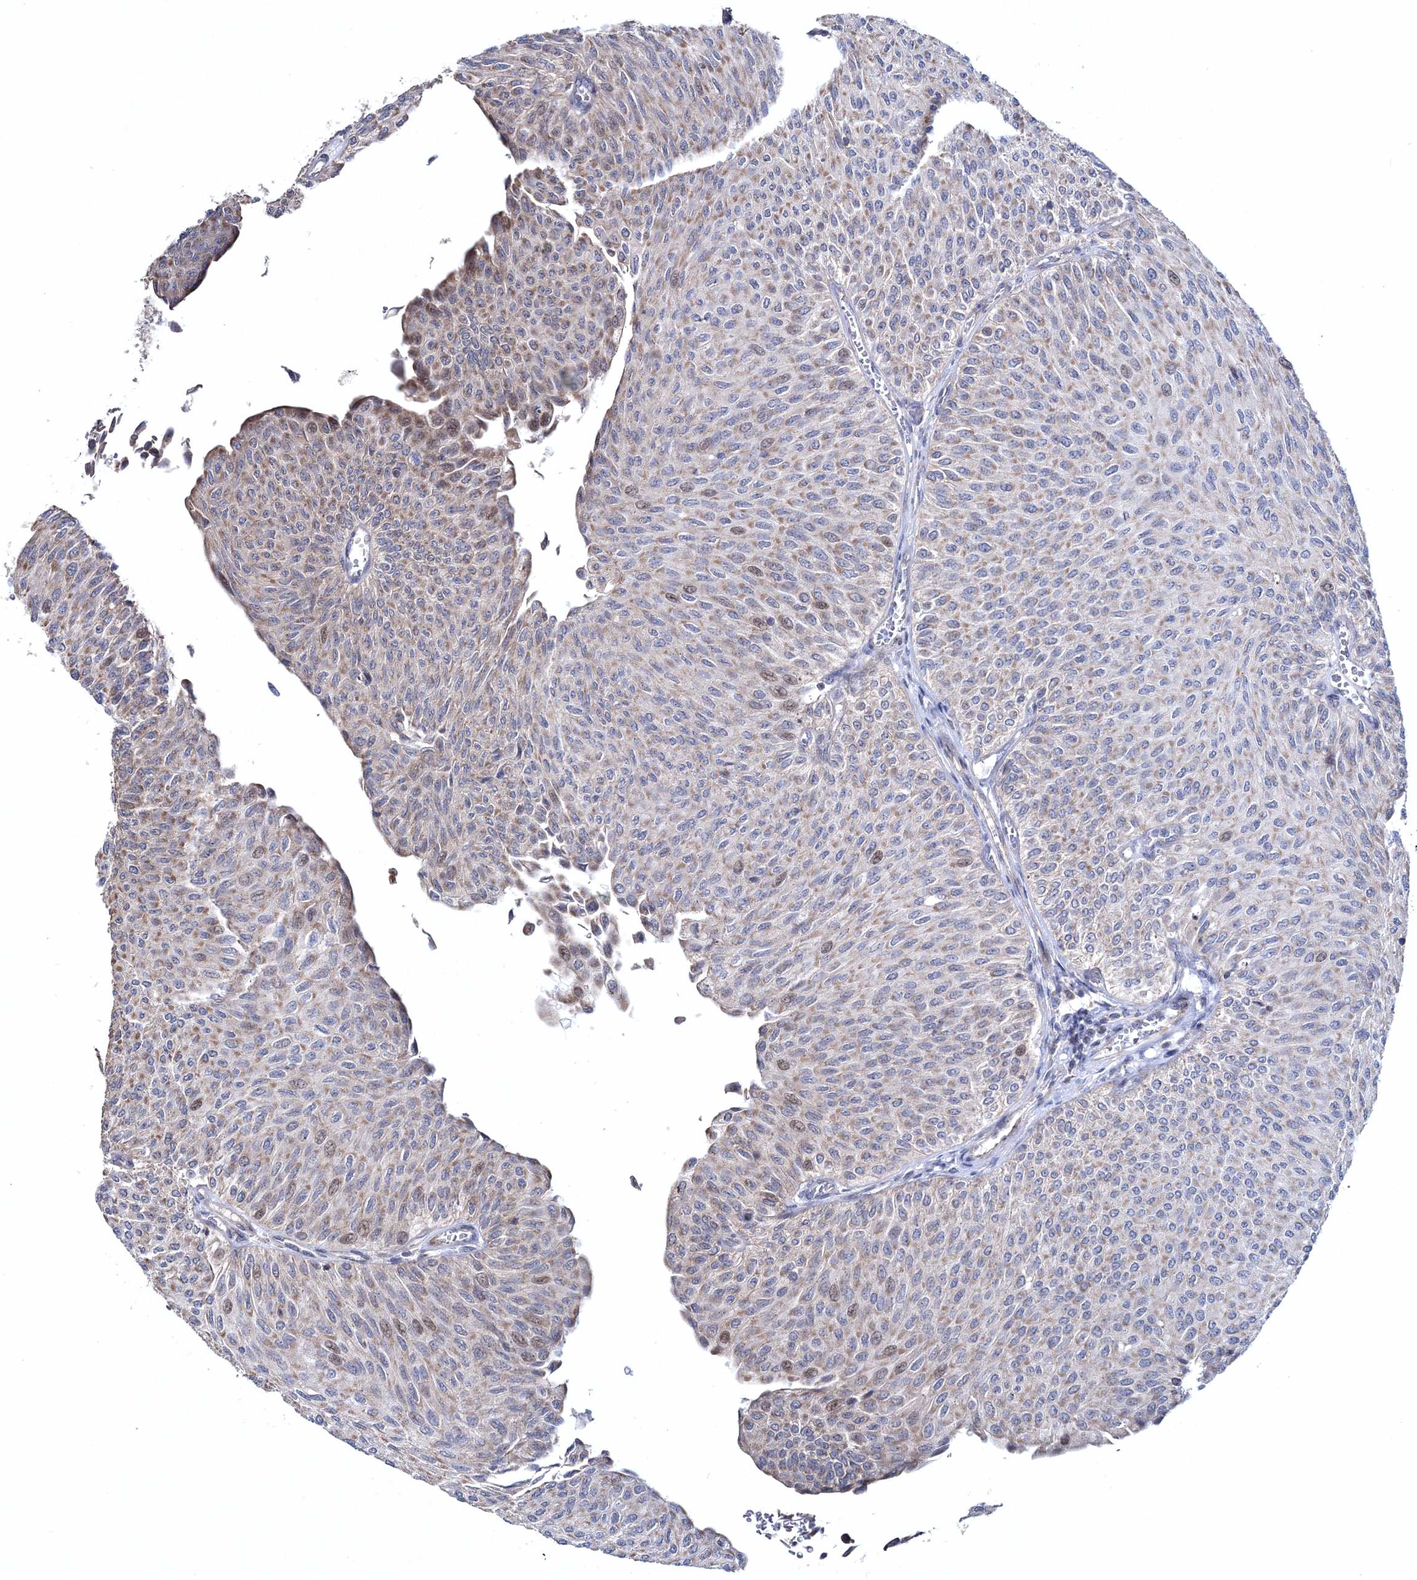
{"staining": {"intensity": "moderate", "quantity": "25%-75%", "location": "cytoplasmic/membranous"}, "tissue": "urothelial cancer", "cell_type": "Tumor cells", "image_type": "cancer", "snomed": [{"axis": "morphology", "description": "Urothelial carcinoma, Low grade"}, {"axis": "topography", "description": "Urinary bladder"}], "caption": "Tumor cells exhibit medium levels of moderate cytoplasmic/membranous expression in about 25%-75% of cells in human urothelial cancer. (IHC, brightfield microscopy, high magnification).", "gene": "PPP2R2B", "patient": {"sex": "male", "age": 78}}